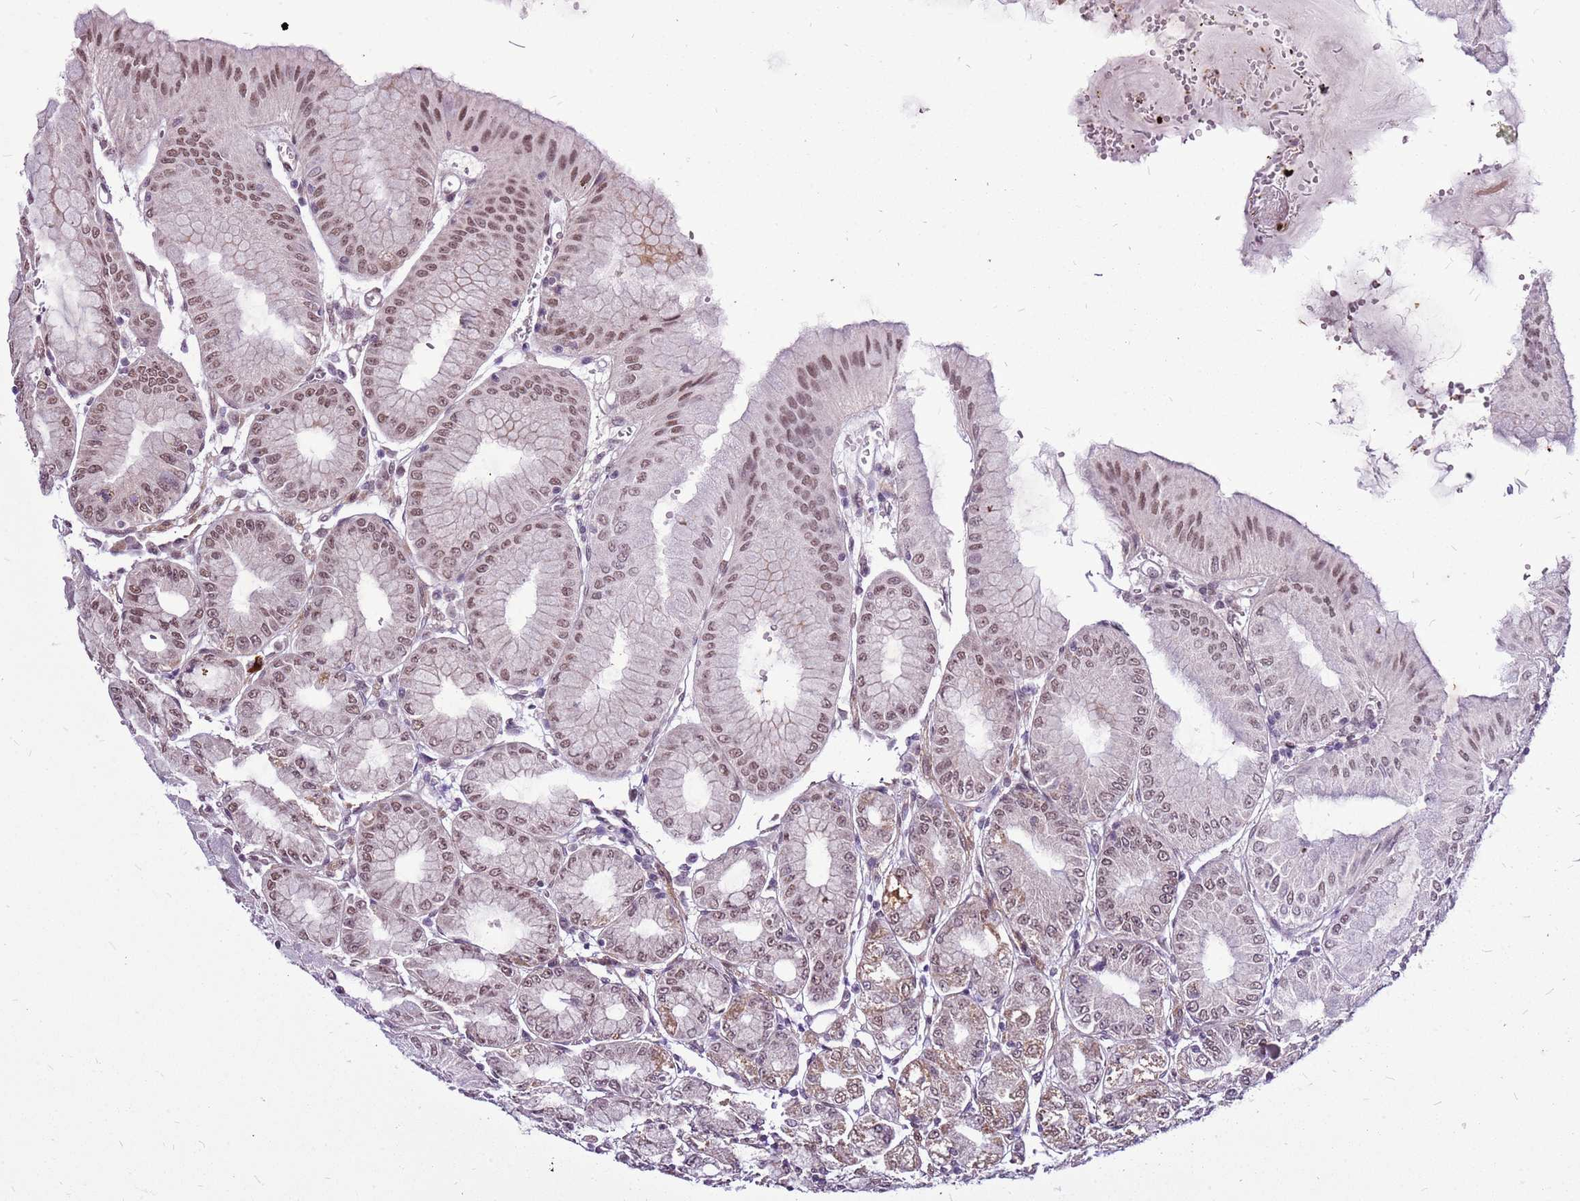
{"staining": {"intensity": "moderate", "quantity": ">75%", "location": "cytoplasmic/membranous,nuclear"}, "tissue": "stomach", "cell_type": "Glandular cells", "image_type": "normal", "snomed": [{"axis": "morphology", "description": "Normal tissue, NOS"}, {"axis": "topography", "description": "Stomach, lower"}], "caption": "Stomach stained with immunohistochemistry (IHC) displays moderate cytoplasmic/membranous,nuclear positivity in about >75% of glandular cells. (DAB (3,3'-diaminobenzidine) IHC with brightfield microscopy, high magnification).", "gene": "CCDC166", "patient": {"sex": "male", "age": 71}}